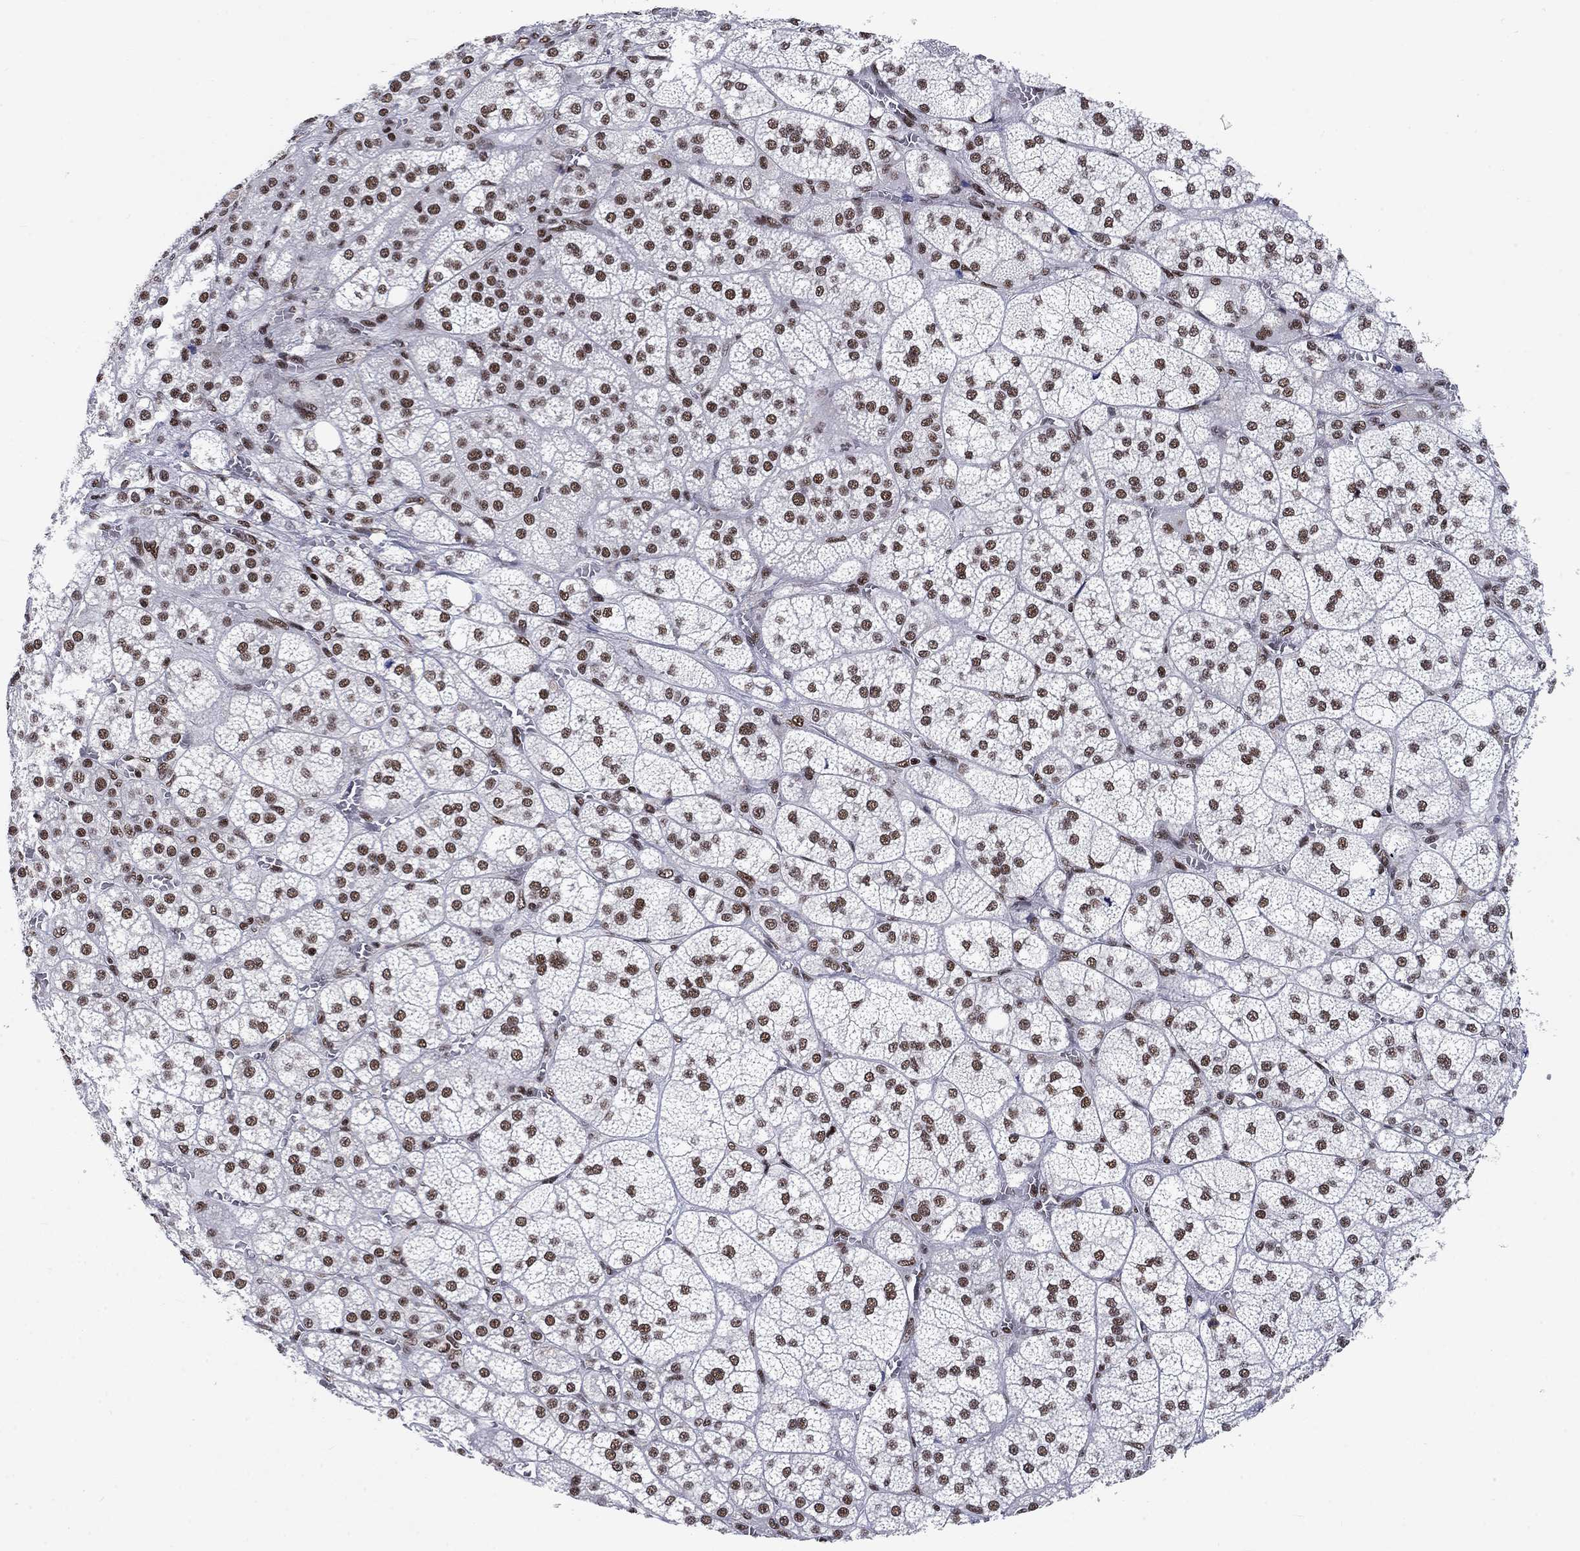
{"staining": {"intensity": "strong", "quantity": ">75%", "location": "nuclear"}, "tissue": "adrenal gland", "cell_type": "Glandular cells", "image_type": "normal", "snomed": [{"axis": "morphology", "description": "Normal tissue, NOS"}, {"axis": "topography", "description": "Adrenal gland"}], "caption": "High-power microscopy captured an immunohistochemistry (IHC) image of unremarkable adrenal gland, revealing strong nuclear staining in about >75% of glandular cells. The staining was performed using DAB (3,3'-diaminobenzidine), with brown indicating positive protein expression. Nuclei are stained blue with hematoxylin.", "gene": "RPRD1B", "patient": {"sex": "female", "age": 60}}